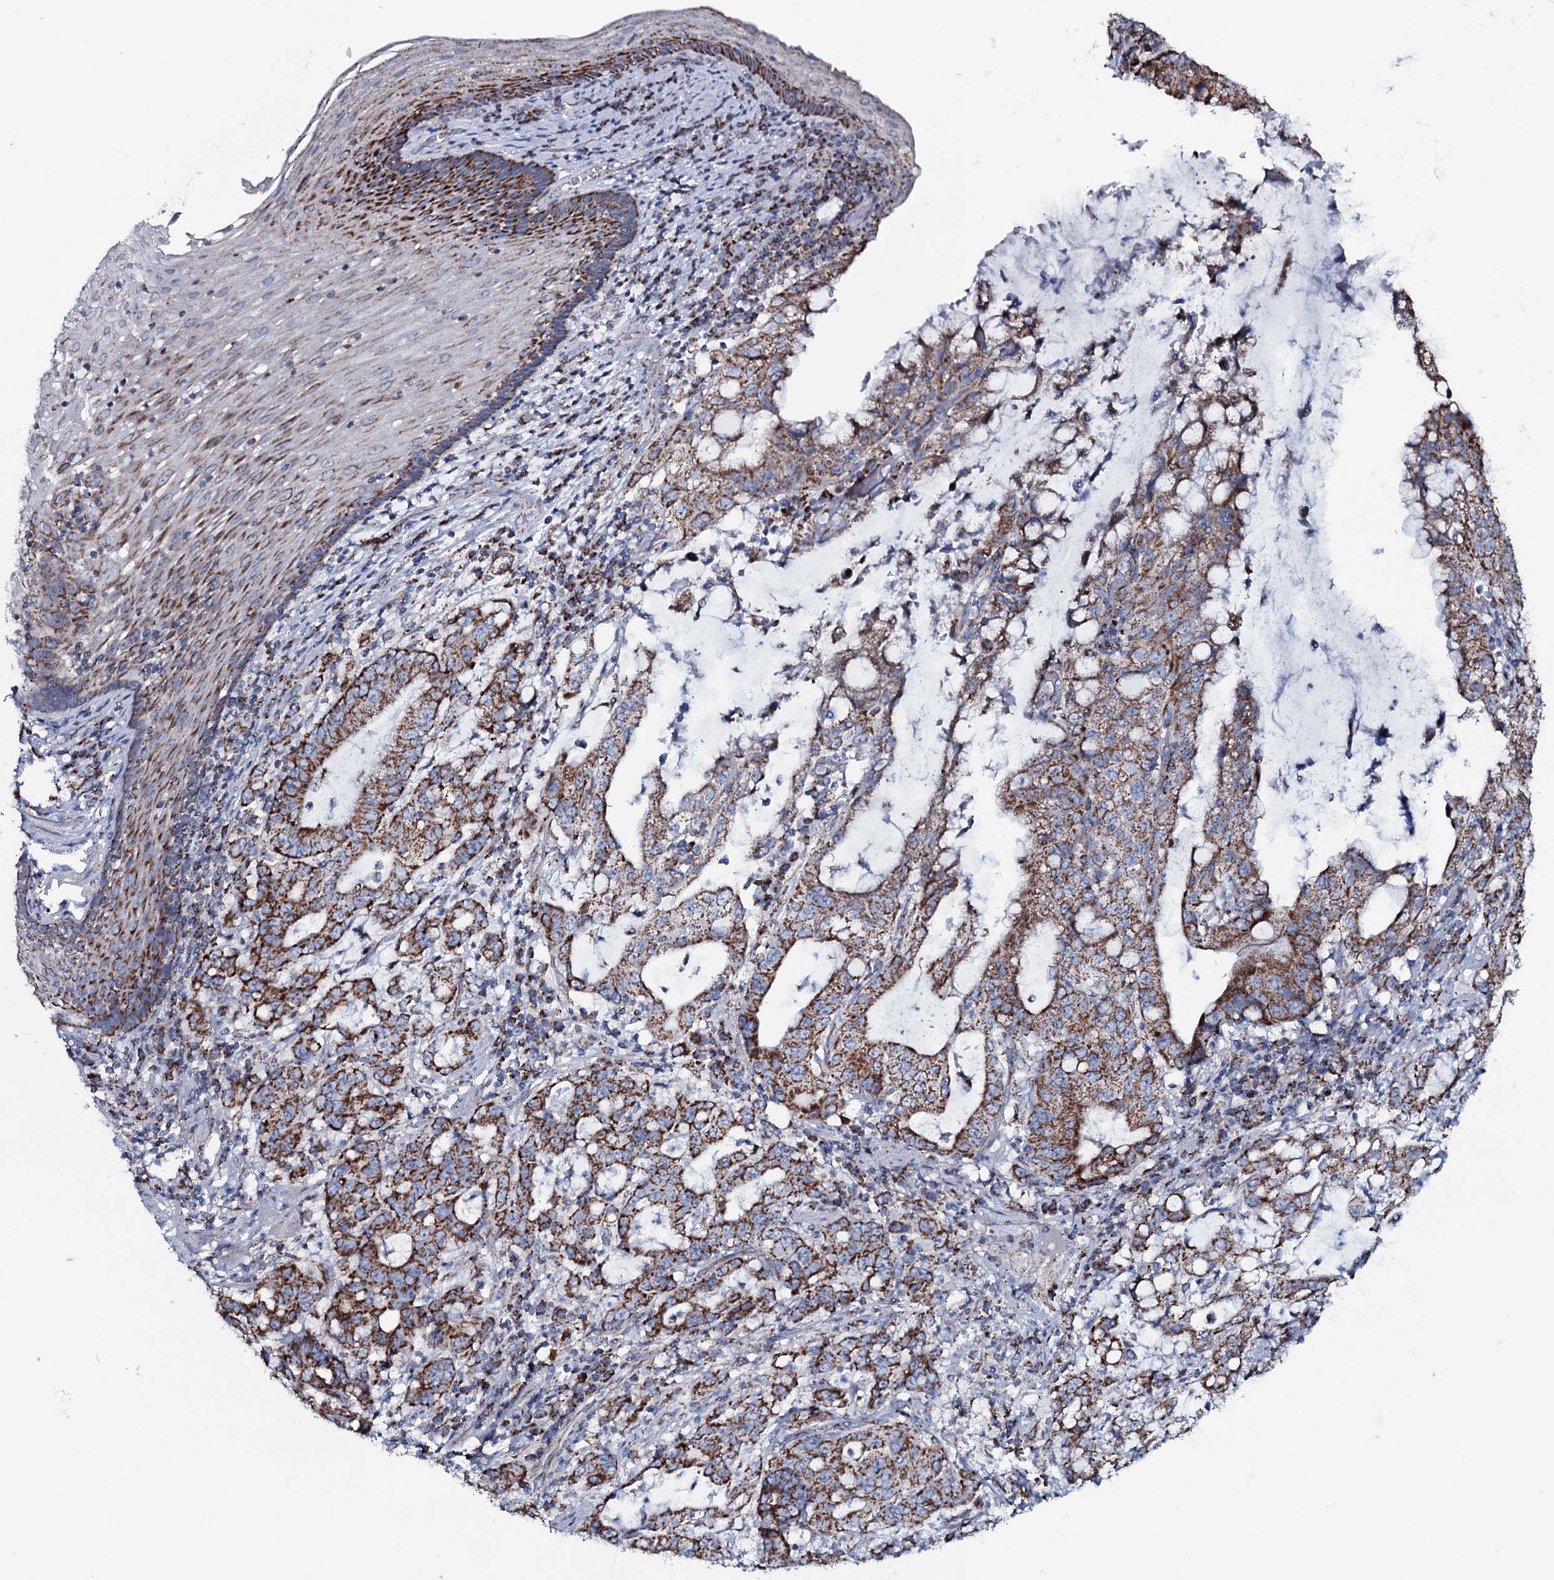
{"staining": {"intensity": "strong", "quantity": ">75%", "location": "cytoplasmic/membranous"}, "tissue": "stomach cancer", "cell_type": "Tumor cells", "image_type": "cancer", "snomed": [{"axis": "morphology", "description": "Normal tissue, NOS"}, {"axis": "morphology", "description": "Adenocarcinoma, NOS"}, {"axis": "topography", "description": "Esophagus"}, {"axis": "topography", "description": "Stomach, upper"}, {"axis": "topography", "description": "Peripheral nerve tissue"}], "caption": "Human stomach adenocarcinoma stained with a brown dye displays strong cytoplasmic/membranous positive expression in about >75% of tumor cells.", "gene": "MRPS35", "patient": {"sex": "male", "age": 62}}